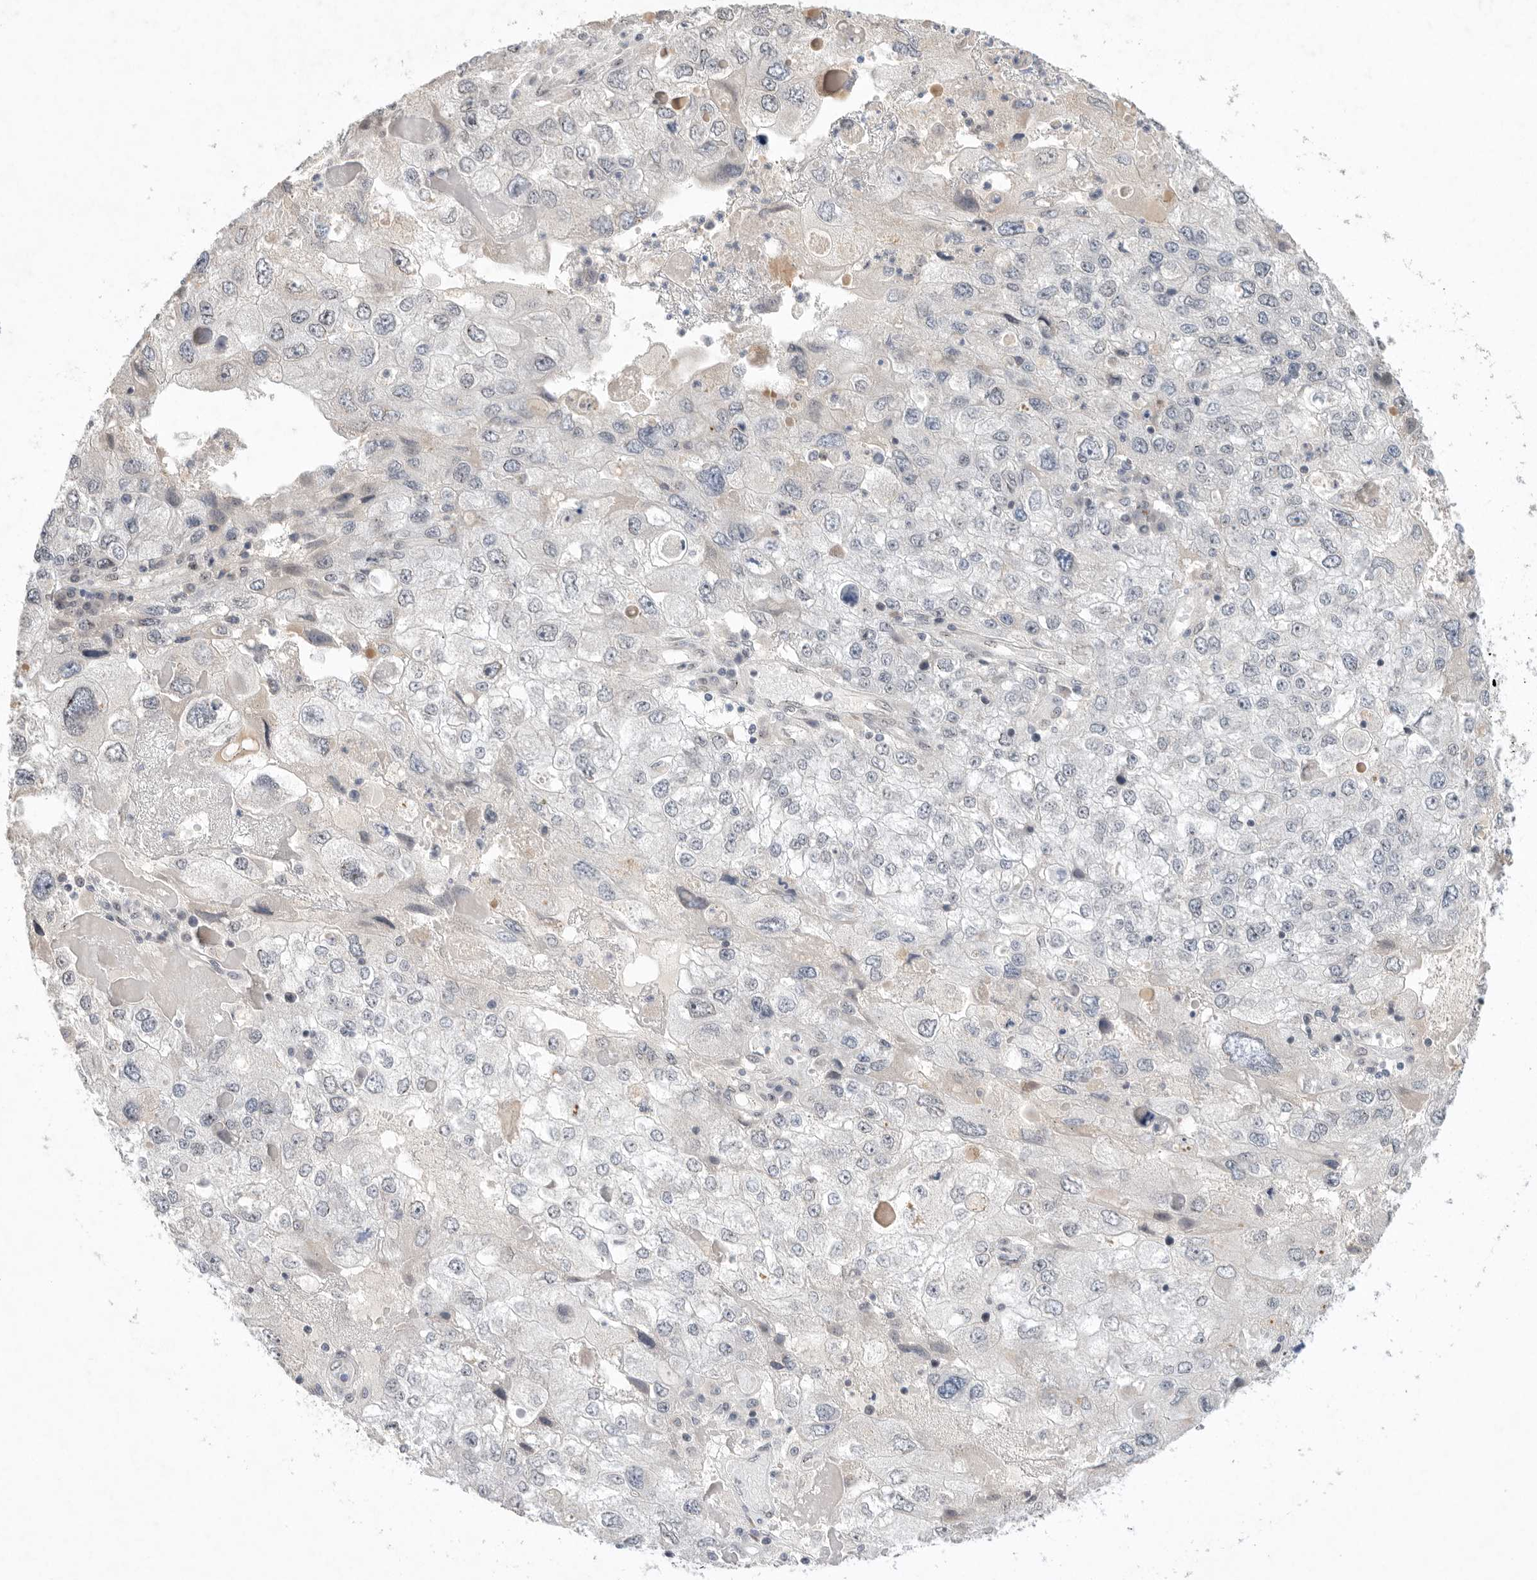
{"staining": {"intensity": "negative", "quantity": "none", "location": "none"}, "tissue": "endometrial cancer", "cell_type": "Tumor cells", "image_type": "cancer", "snomed": [{"axis": "morphology", "description": "Adenocarcinoma, NOS"}, {"axis": "topography", "description": "Endometrium"}], "caption": "Immunohistochemical staining of endometrial adenocarcinoma displays no significant positivity in tumor cells.", "gene": "LEMD3", "patient": {"sex": "female", "age": 49}}